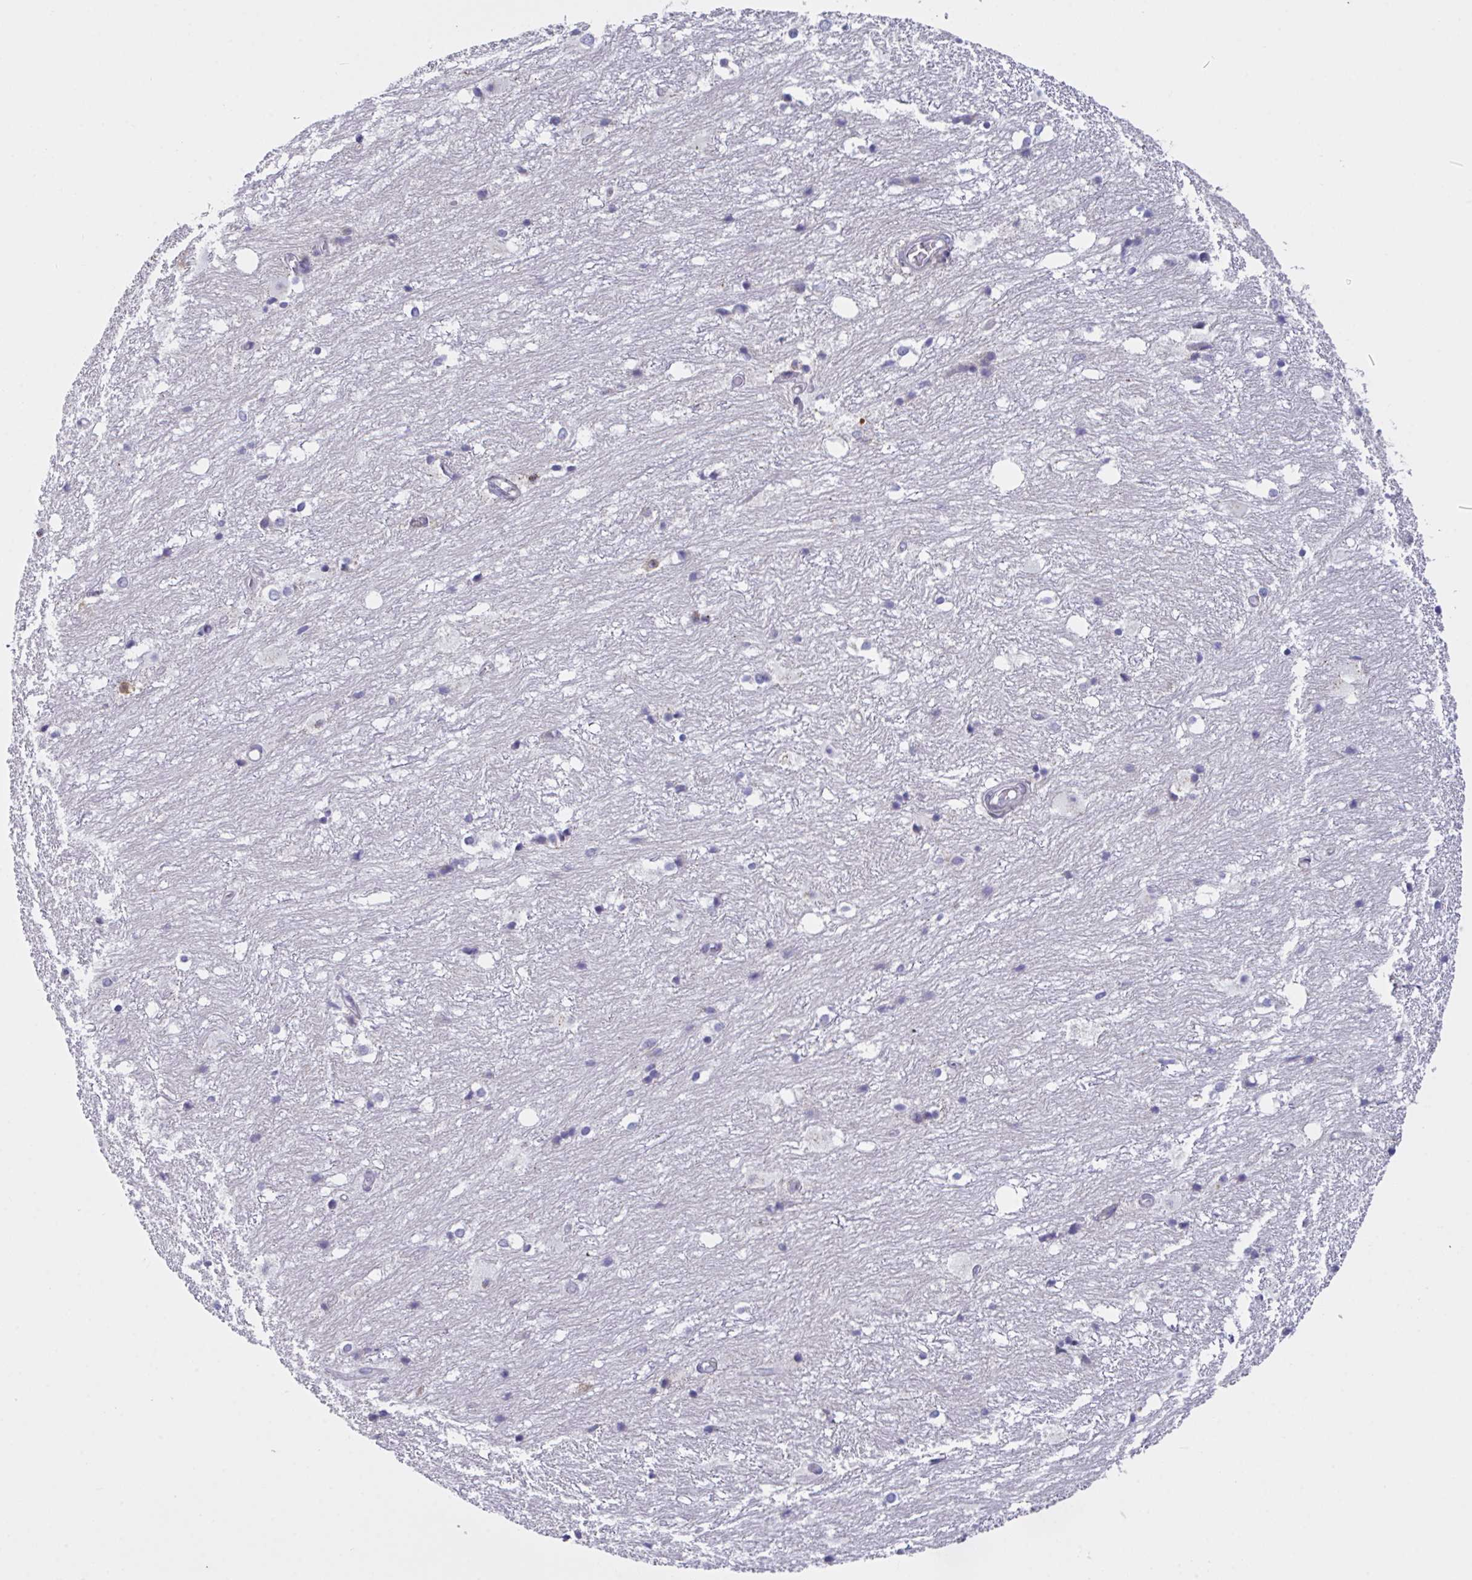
{"staining": {"intensity": "negative", "quantity": "none", "location": "none"}, "tissue": "hippocampus", "cell_type": "Glial cells", "image_type": "normal", "snomed": [{"axis": "morphology", "description": "Normal tissue, NOS"}, {"axis": "topography", "description": "Hippocampus"}], "caption": "This is an immunohistochemistry (IHC) micrograph of unremarkable hippocampus. There is no expression in glial cells.", "gene": "MRPS2", "patient": {"sex": "female", "age": 52}}